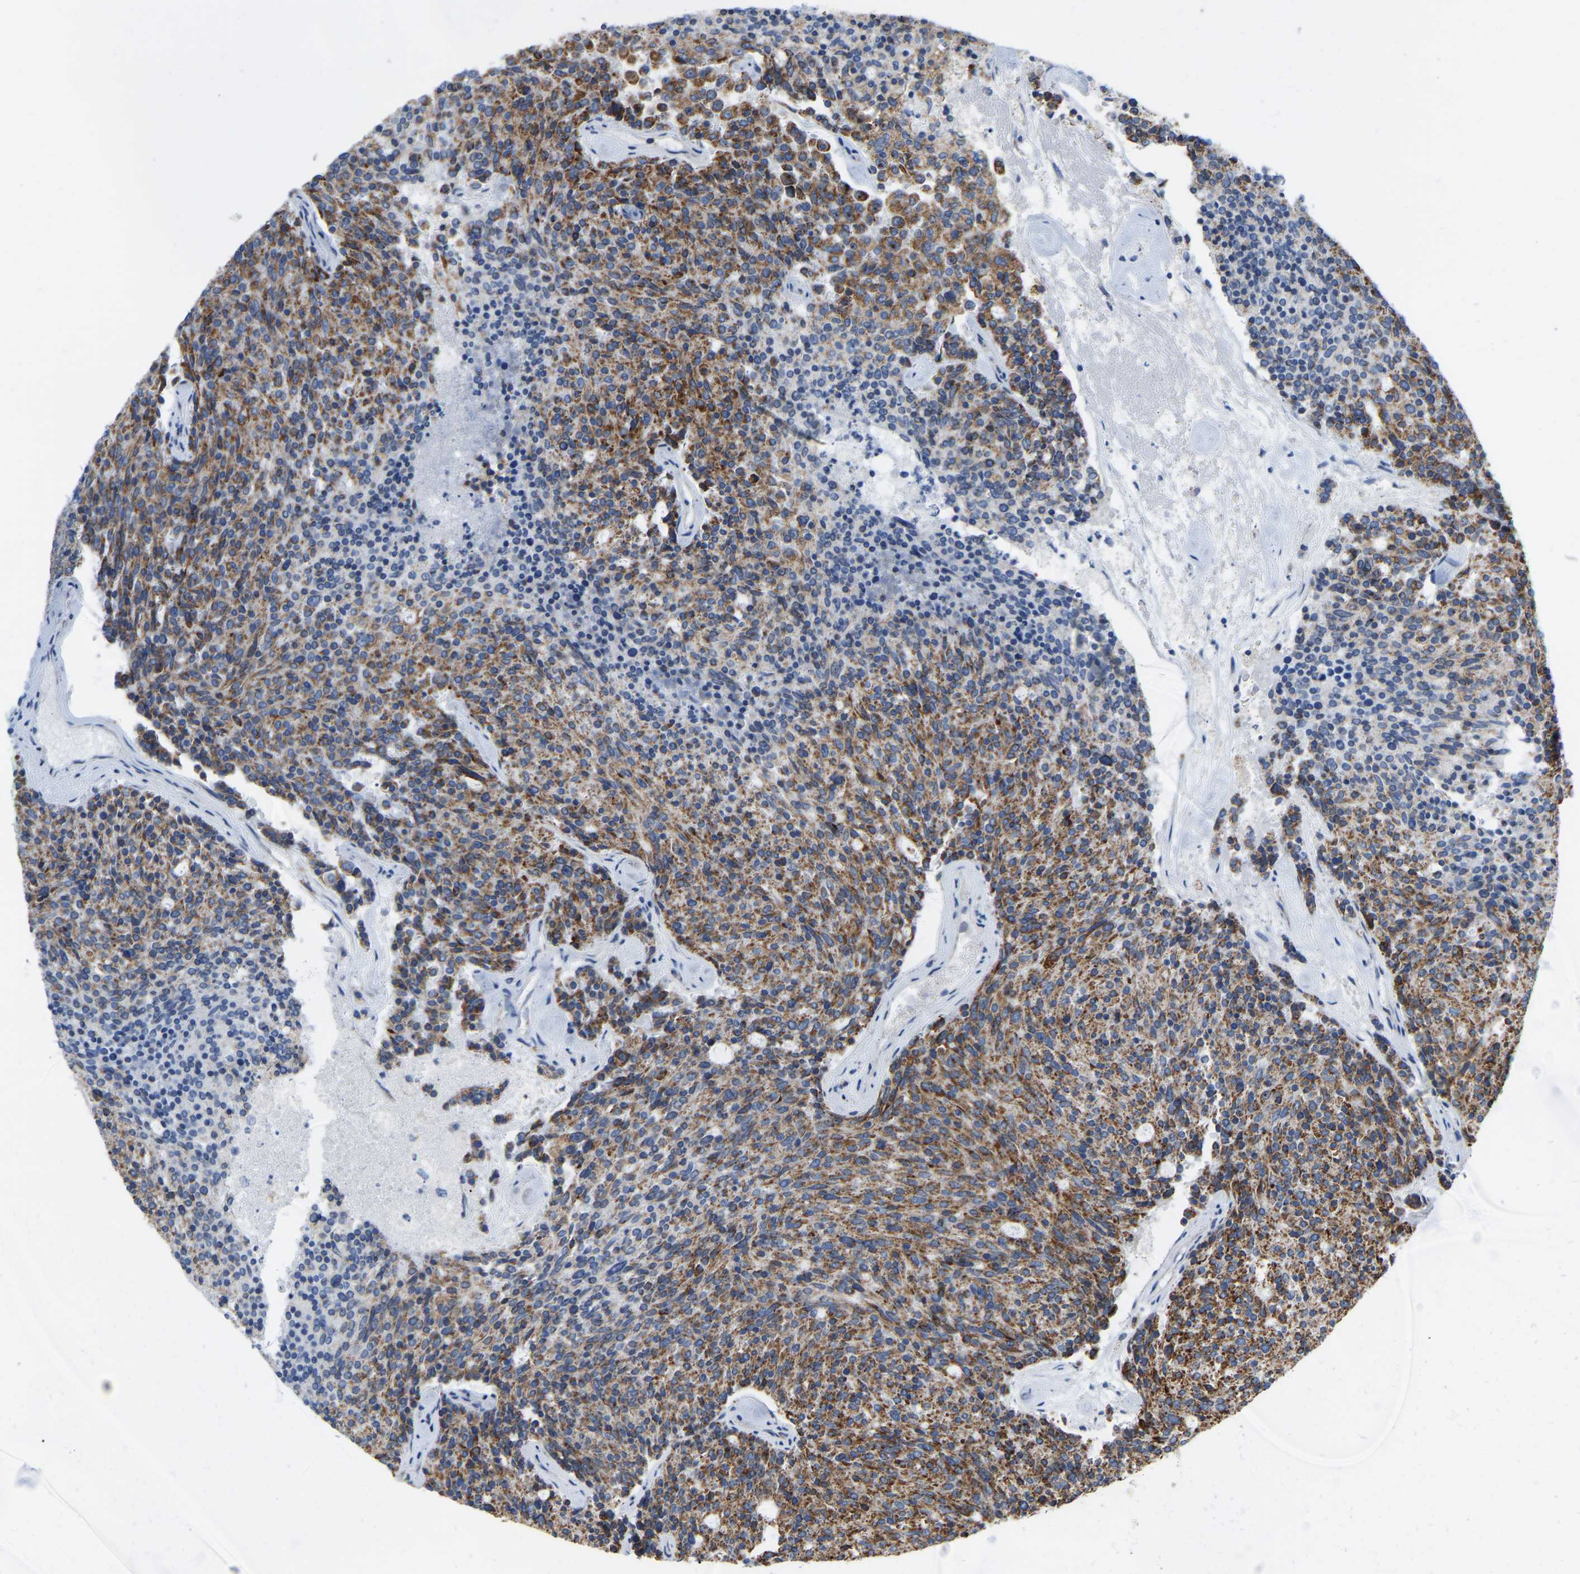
{"staining": {"intensity": "moderate", "quantity": ">75%", "location": "cytoplasmic/membranous"}, "tissue": "carcinoid", "cell_type": "Tumor cells", "image_type": "cancer", "snomed": [{"axis": "morphology", "description": "Carcinoid, malignant, NOS"}, {"axis": "topography", "description": "Pancreas"}], "caption": "This image demonstrates immunohistochemistry staining of carcinoid (malignant), with medium moderate cytoplasmic/membranous positivity in approximately >75% of tumor cells.", "gene": "CBLB", "patient": {"sex": "female", "age": 54}}